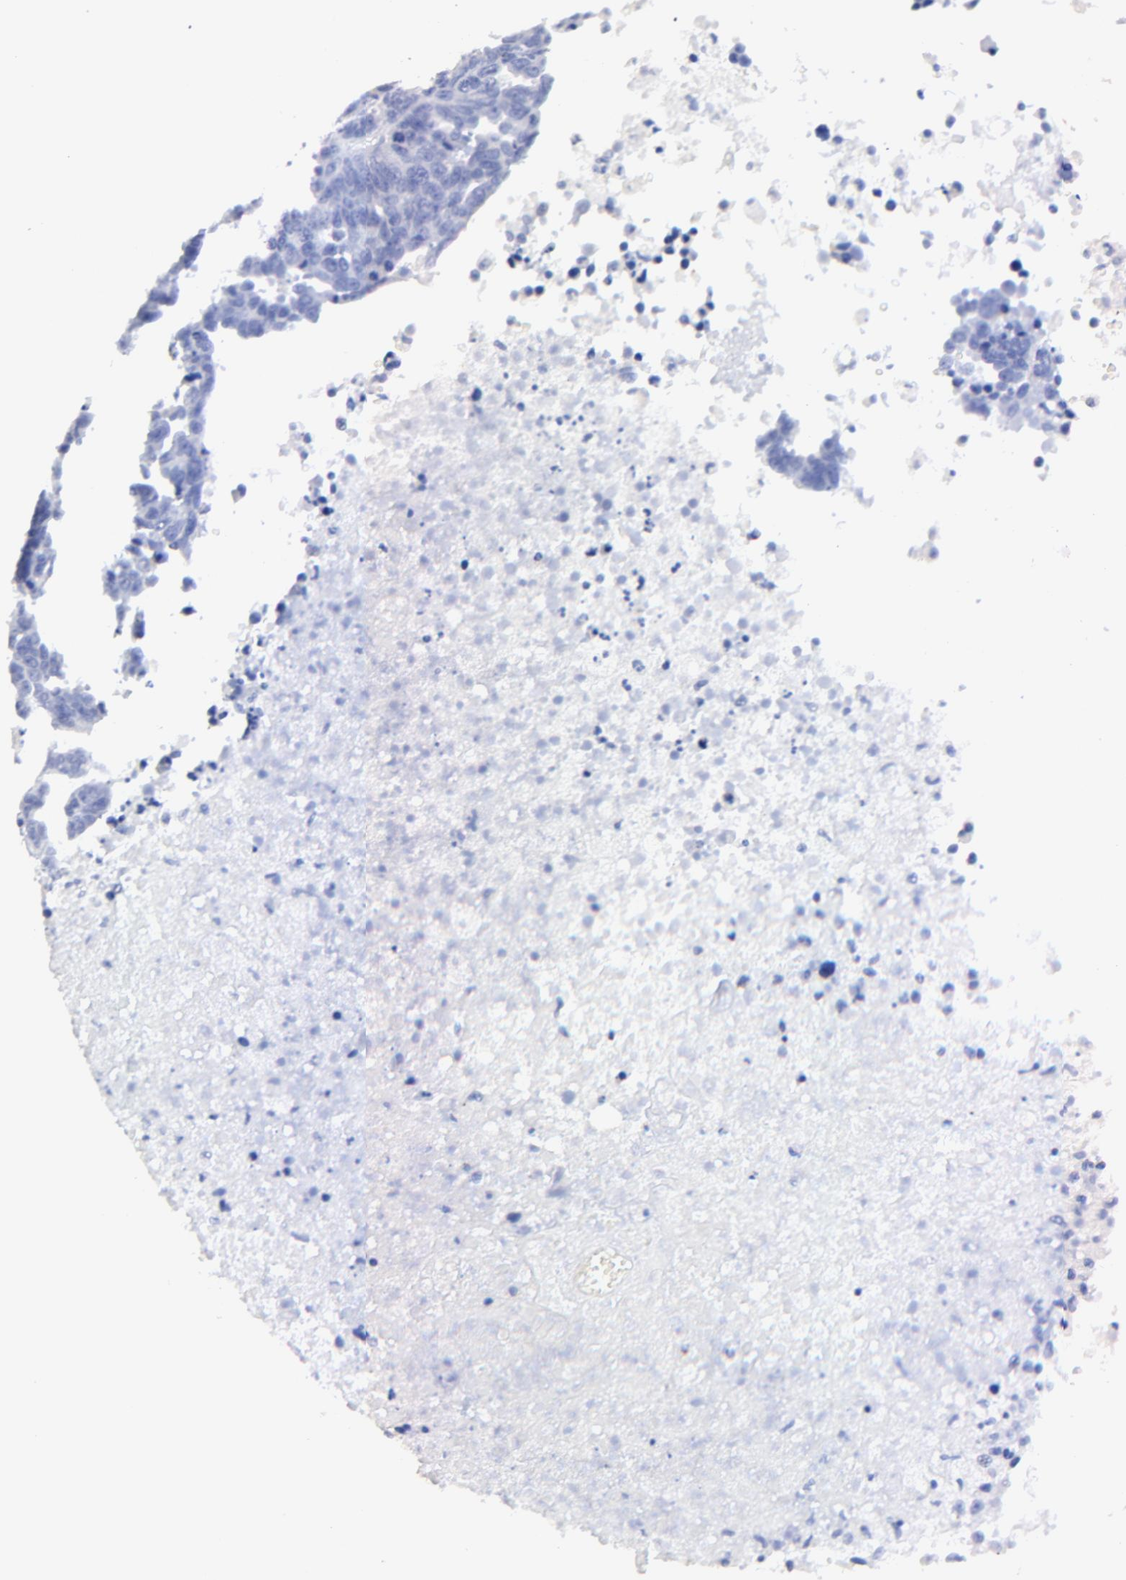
{"staining": {"intensity": "negative", "quantity": "none", "location": "none"}, "tissue": "ovarian cancer", "cell_type": "Tumor cells", "image_type": "cancer", "snomed": [{"axis": "morphology", "description": "Carcinoma, endometroid"}, {"axis": "morphology", "description": "Cystadenocarcinoma, serous, NOS"}, {"axis": "topography", "description": "Ovary"}], "caption": "DAB immunohistochemical staining of human ovarian cancer shows no significant expression in tumor cells.", "gene": "HORMAD2", "patient": {"sex": "female", "age": 45}}